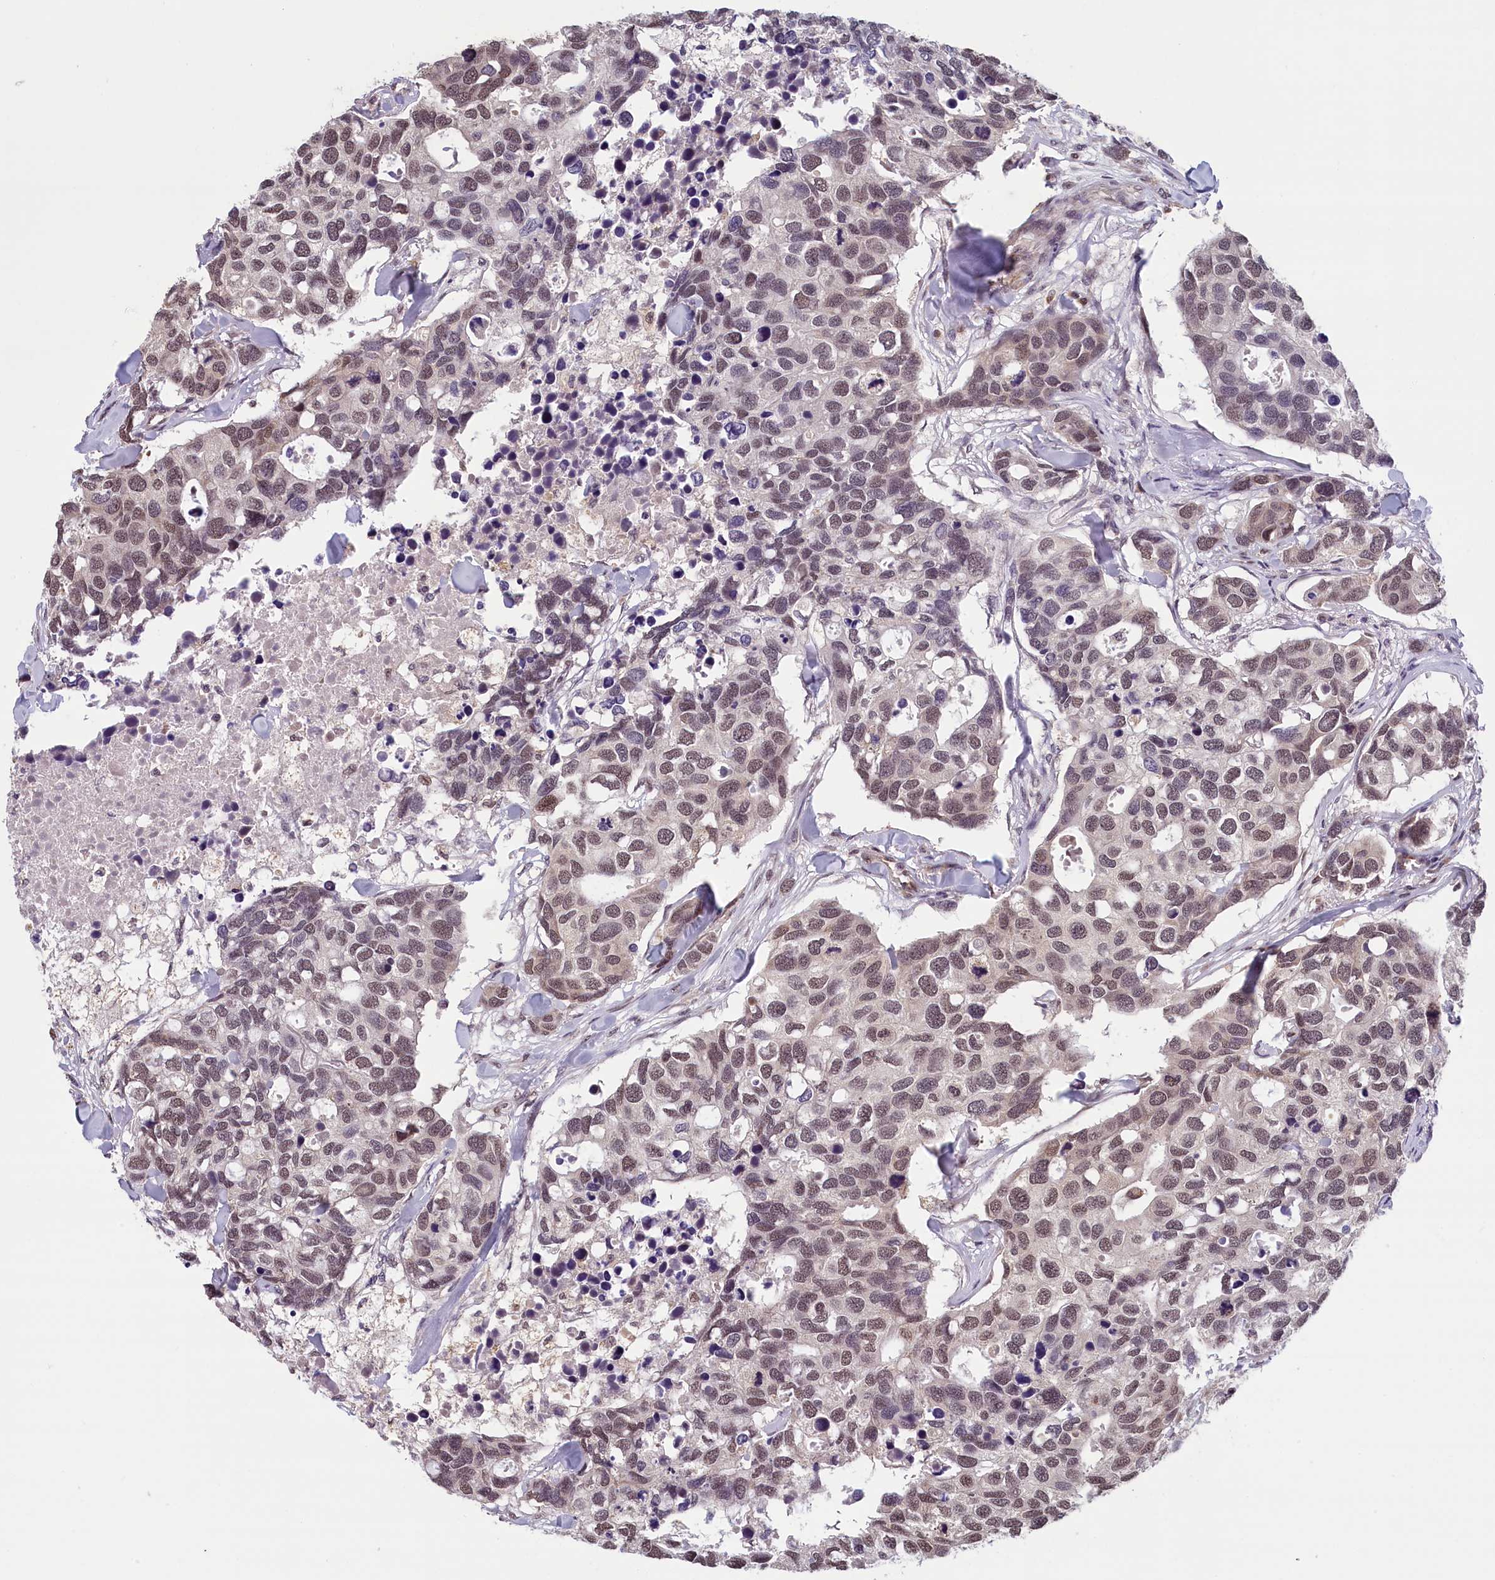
{"staining": {"intensity": "moderate", "quantity": ">75%", "location": "nuclear"}, "tissue": "breast cancer", "cell_type": "Tumor cells", "image_type": "cancer", "snomed": [{"axis": "morphology", "description": "Duct carcinoma"}, {"axis": "topography", "description": "Breast"}], "caption": "Infiltrating ductal carcinoma (breast) stained with immunohistochemistry shows moderate nuclear staining in approximately >75% of tumor cells. The staining is performed using DAB (3,3'-diaminobenzidine) brown chromogen to label protein expression. The nuclei are counter-stained blue using hematoxylin.", "gene": "KCNK6", "patient": {"sex": "female", "age": 83}}